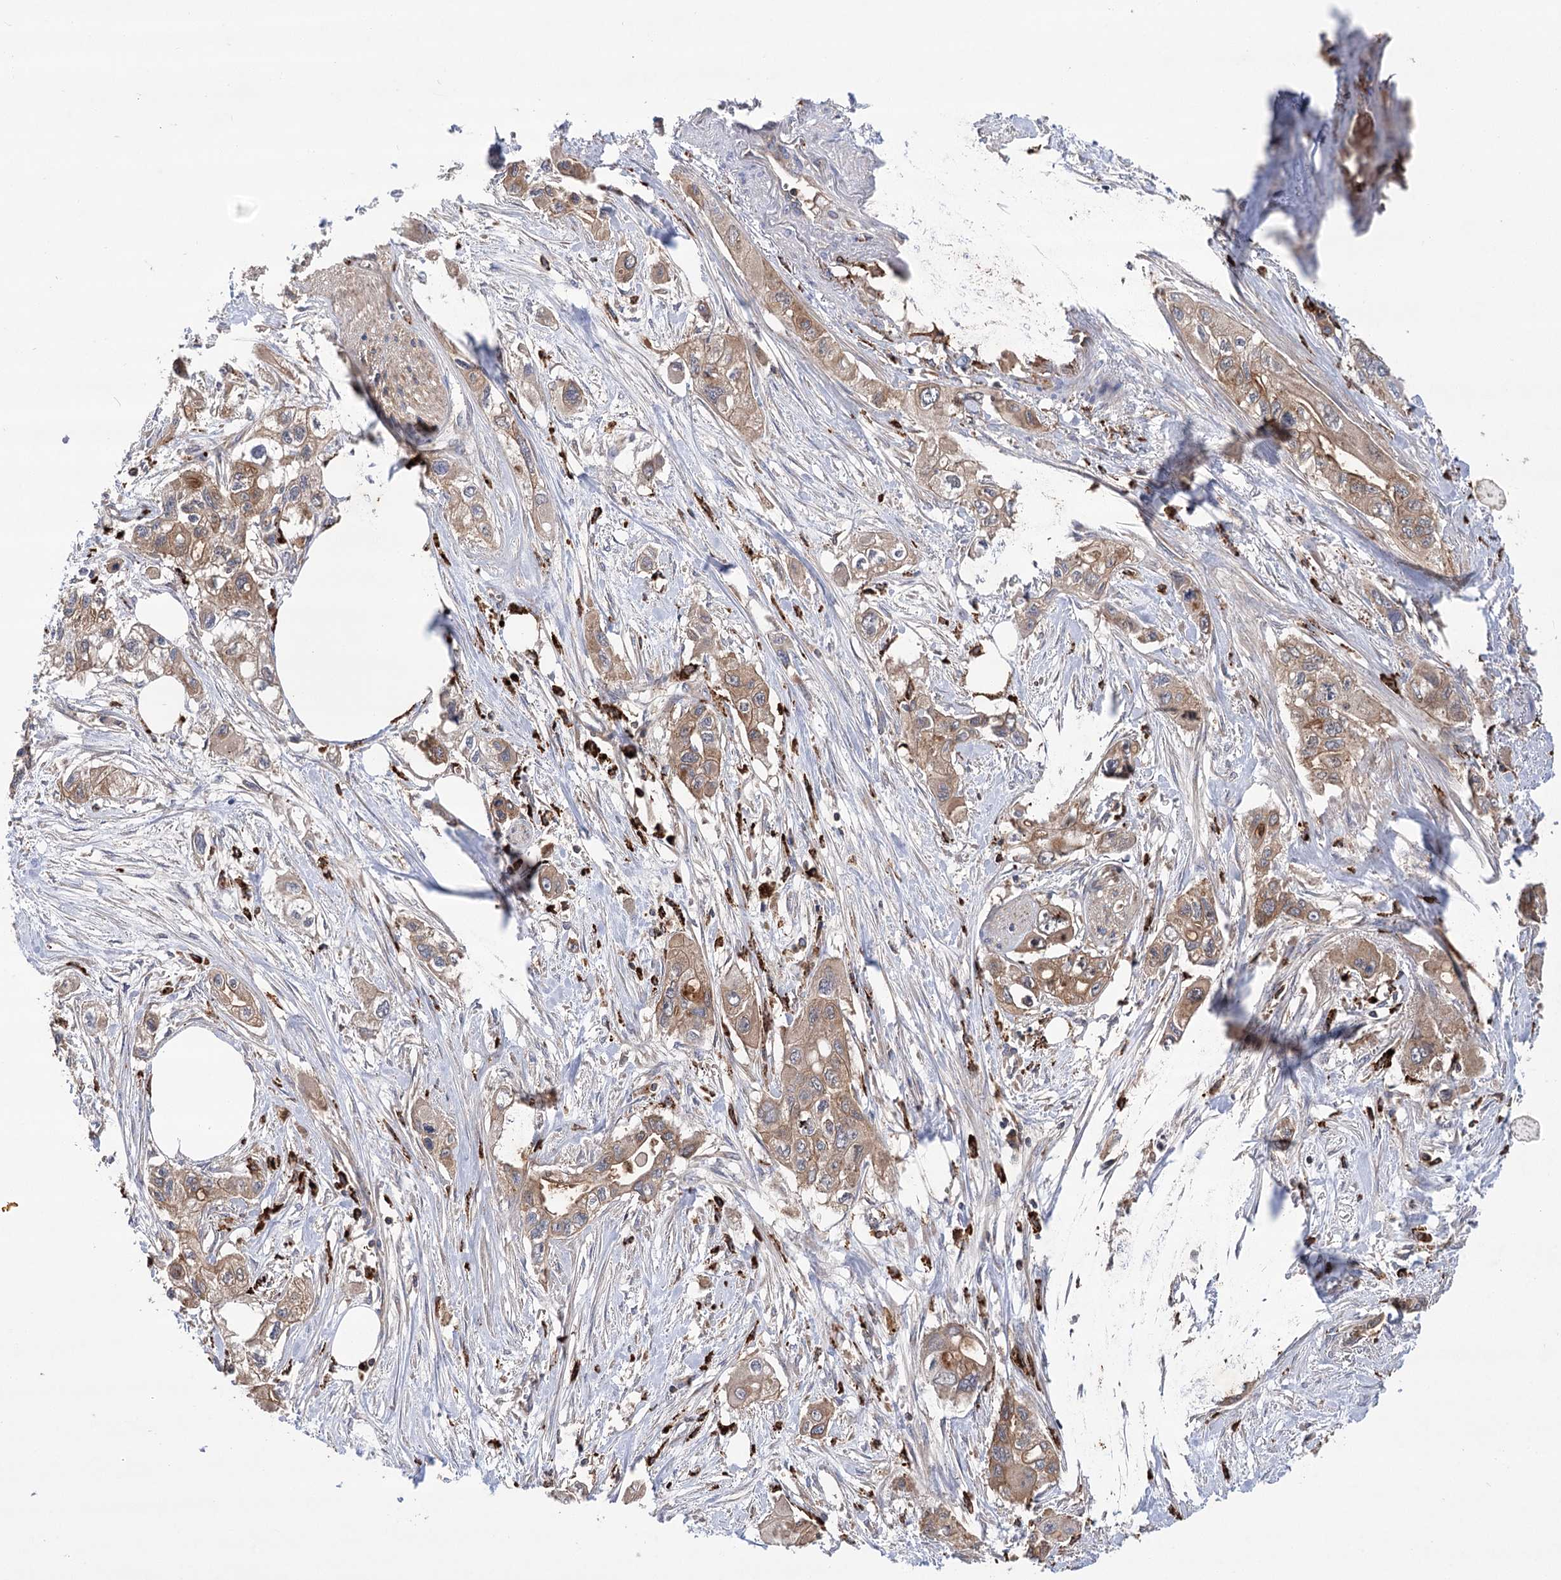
{"staining": {"intensity": "moderate", "quantity": "25%-75%", "location": "cytoplasmic/membranous"}, "tissue": "pancreatic cancer", "cell_type": "Tumor cells", "image_type": "cancer", "snomed": [{"axis": "morphology", "description": "Adenocarcinoma, NOS"}, {"axis": "topography", "description": "Pancreas"}], "caption": "Pancreatic adenocarcinoma tissue exhibits moderate cytoplasmic/membranous positivity in approximately 25%-75% of tumor cells", "gene": "VPS37B", "patient": {"sex": "male", "age": 75}}